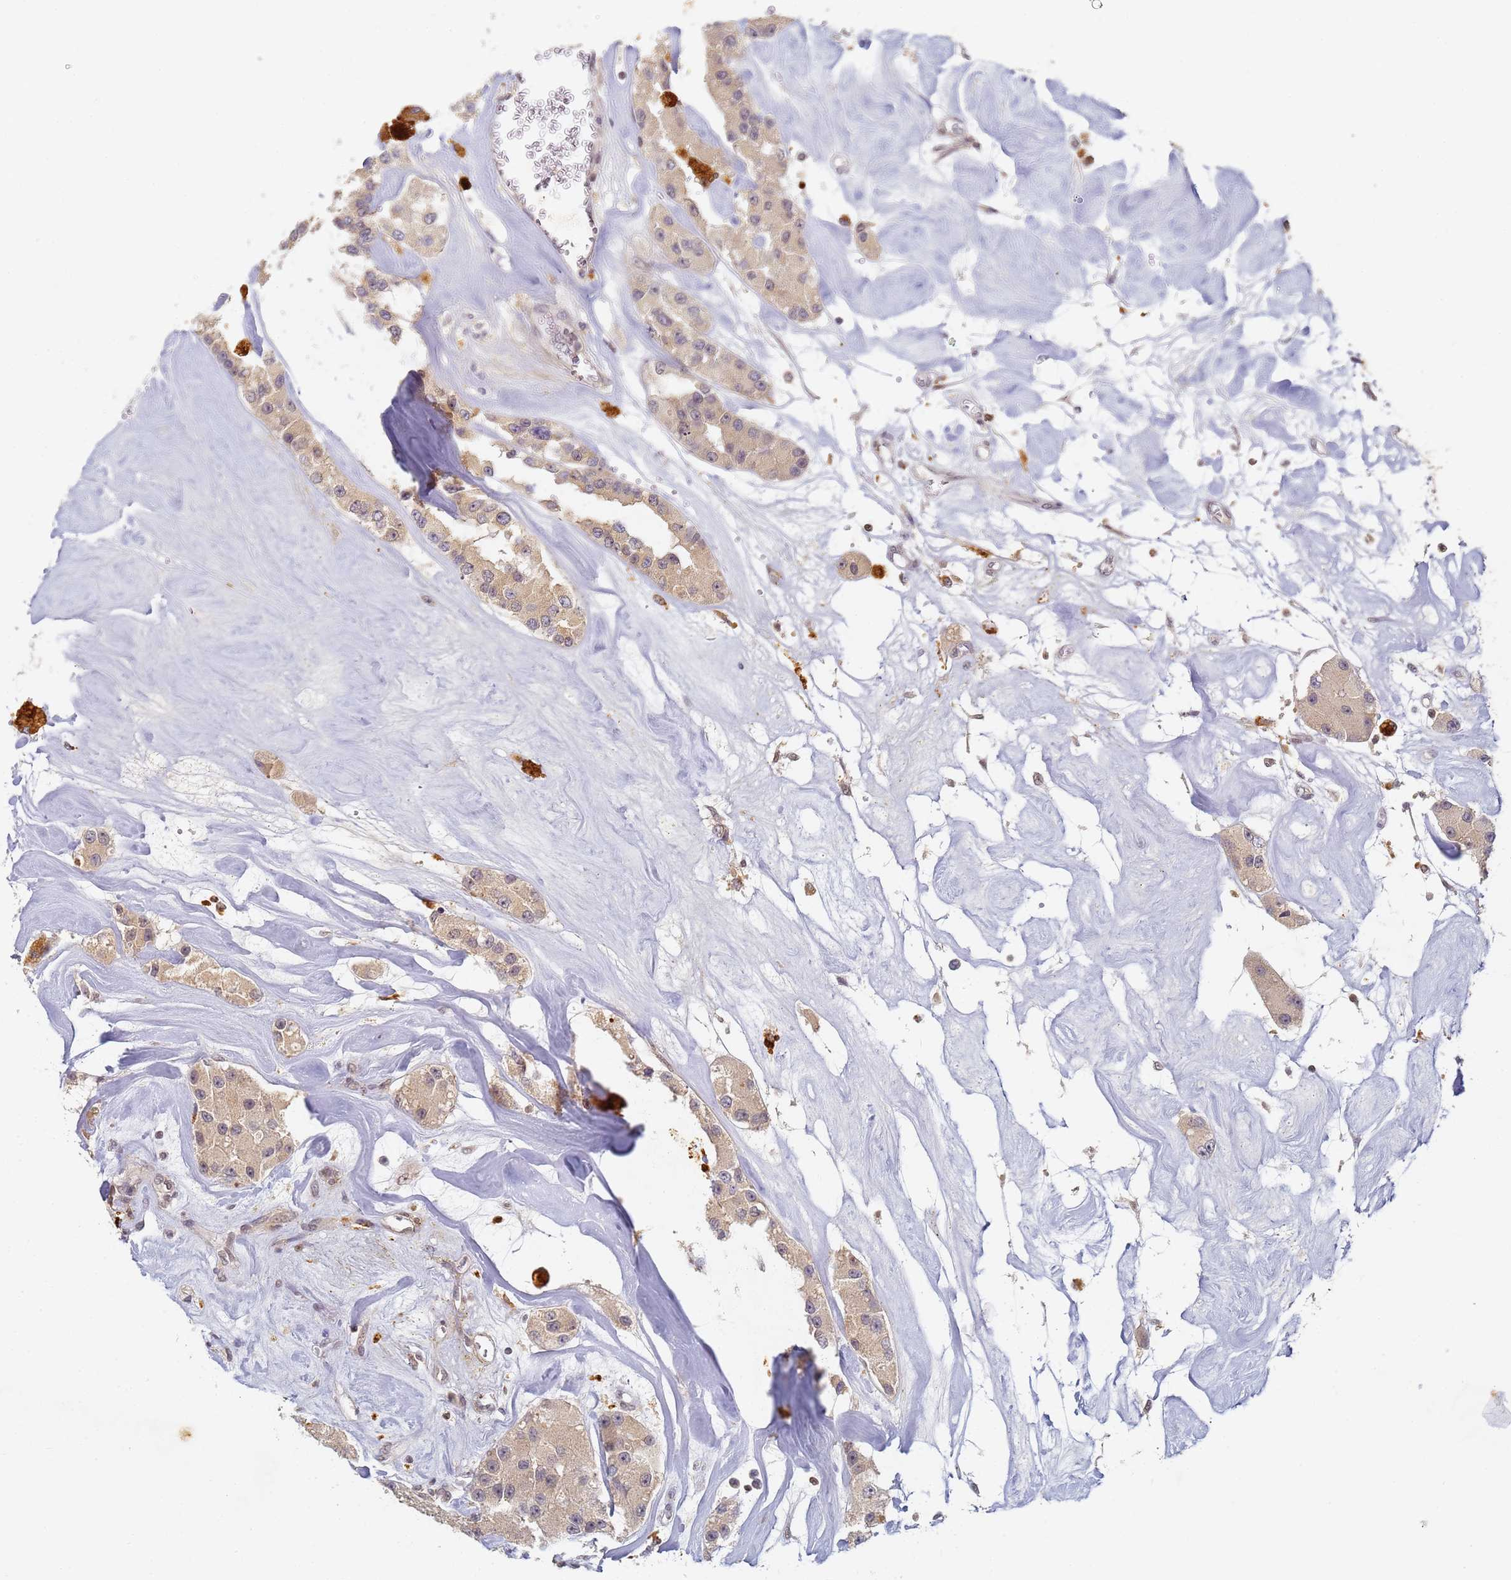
{"staining": {"intensity": "weak", "quantity": "25%-75%", "location": "cytoplasmic/membranous"}, "tissue": "carcinoid", "cell_type": "Tumor cells", "image_type": "cancer", "snomed": [{"axis": "morphology", "description": "Carcinoid, malignant, NOS"}, {"axis": "topography", "description": "Pancreas"}], "caption": "This micrograph reveals immunohistochemistry staining of human carcinoid, with low weak cytoplasmic/membranous staining in approximately 25%-75% of tumor cells.", "gene": "HMCES", "patient": {"sex": "male", "age": 41}}